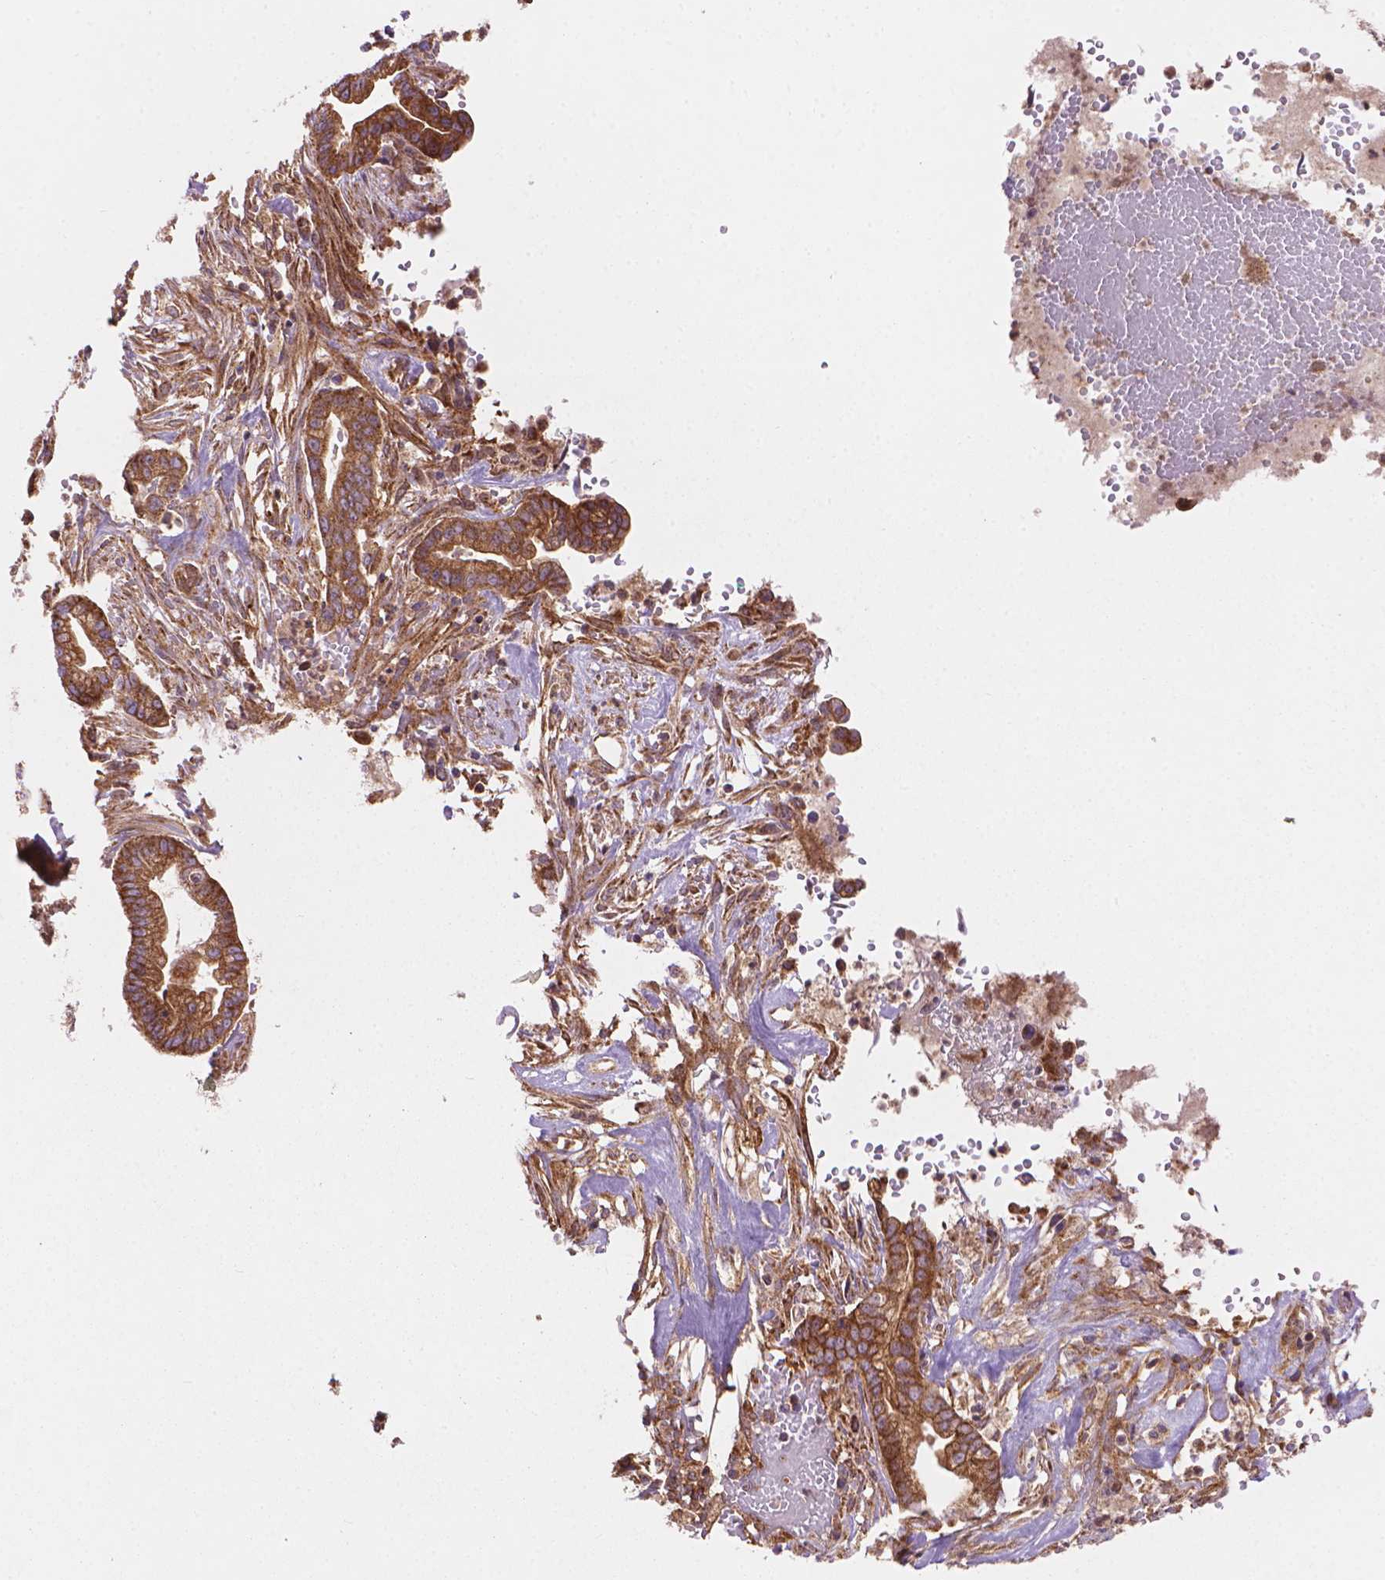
{"staining": {"intensity": "moderate", "quantity": ">75%", "location": "cytoplasmic/membranous"}, "tissue": "cervical cancer", "cell_type": "Tumor cells", "image_type": "cancer", "snomed": [{"axis": "morphology", "description": "Adenocarcinoma, NOS"}, {"axis": "topography", "description": "Cervix"}], "caption": "Immunohistochemical staining of cervical cancer (adenocarcinoma) demonstrates medium levels of moderate cytoplasmic/membranous protein positivity in approximately >75% of tumor cells.", "gene": "VARS2", "patient": {"sex": "female", "age": 62}}